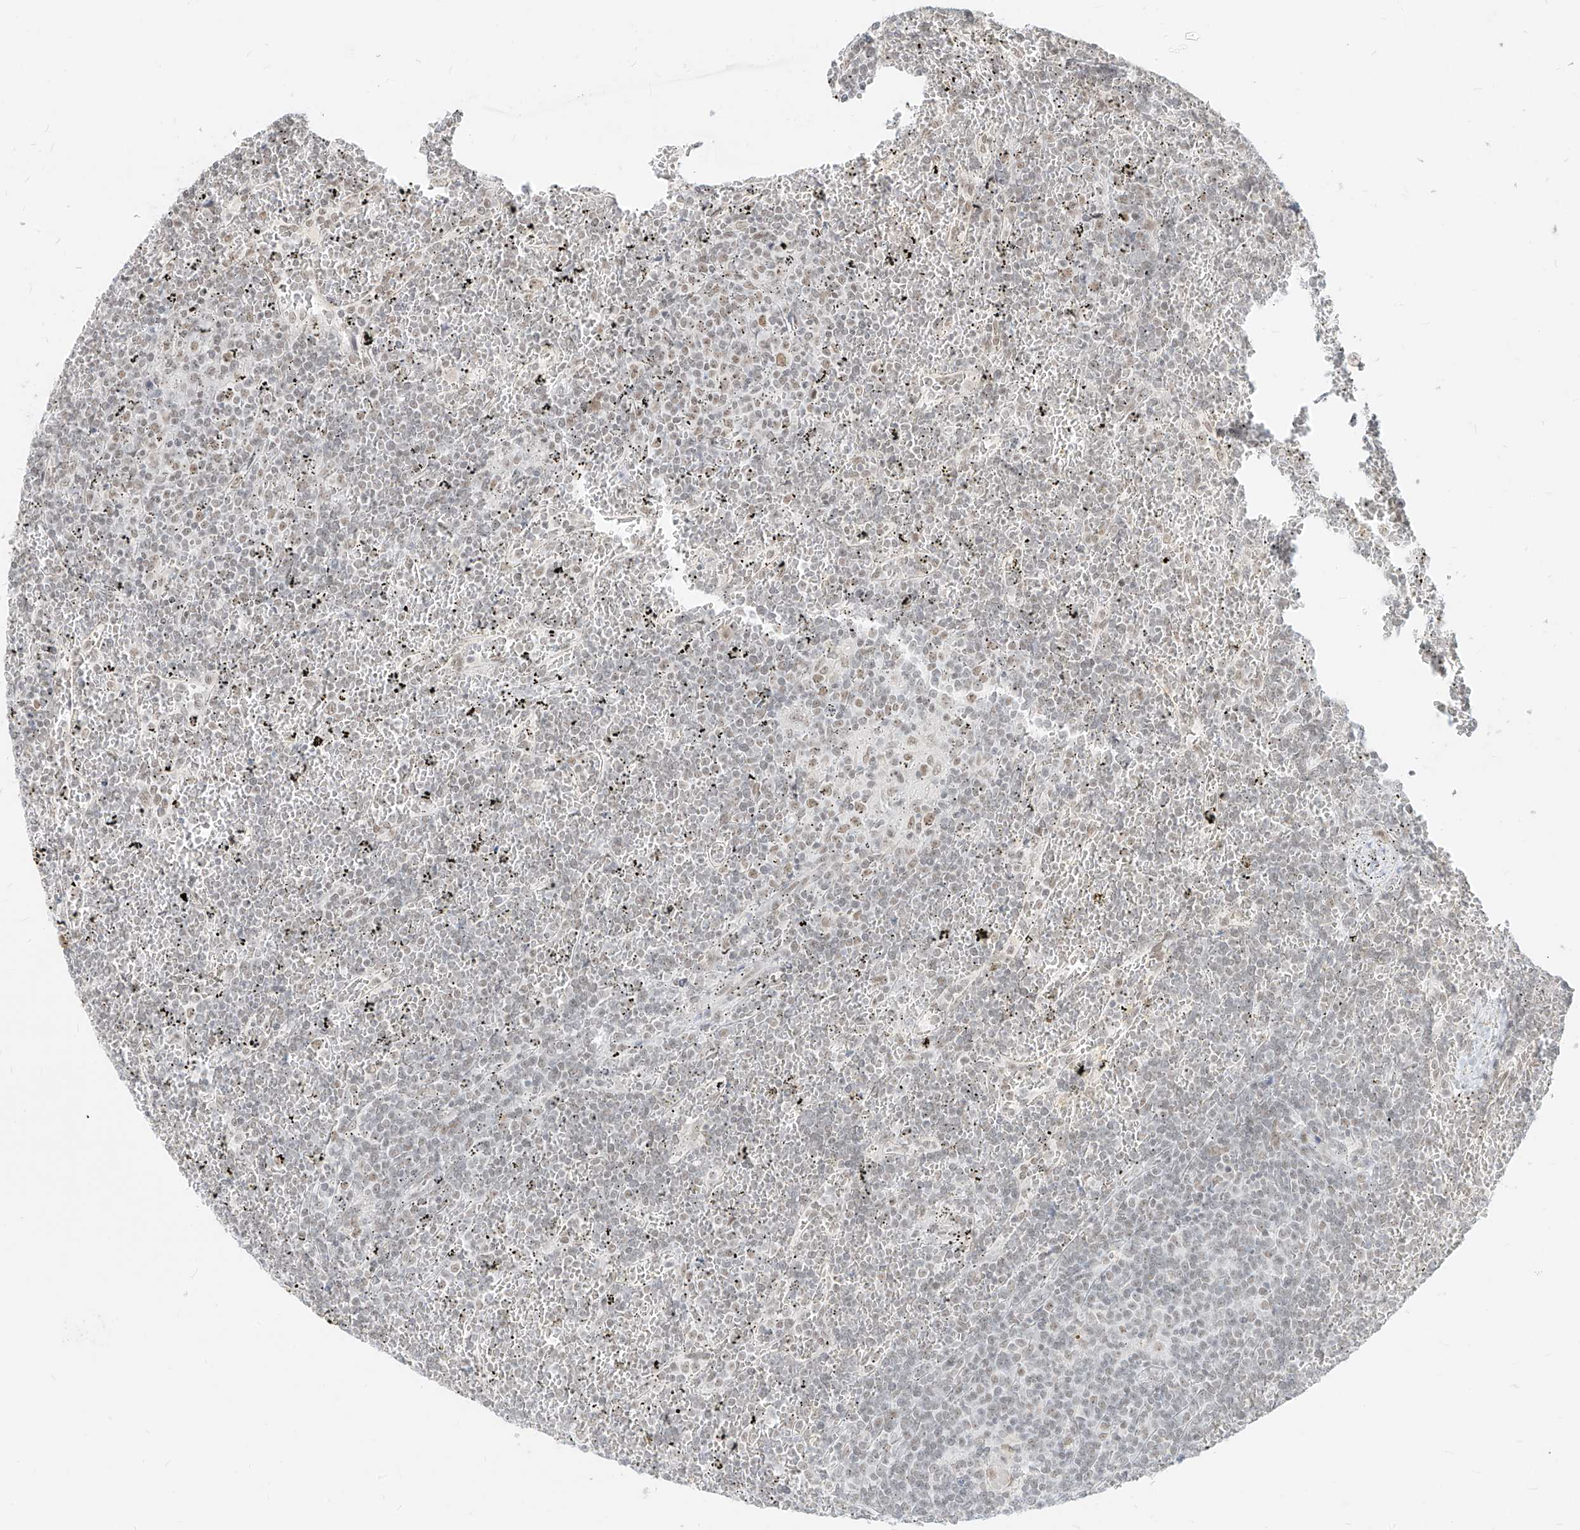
{"staining": {"intensity": "weak", "quantity": "<25%", "location": "nuclear"}, "tissue": "lymphoma", "cell_type": "Tumor cells", "image_type": "cancer", "snomed": [{"axis": "morphology", "description": "Malignant lymphoma, non-Hodgkin's type, Low grade"}, {"axis": "topography", "description": "Spleen"}], "caption": "This is an IHC histopathology image of low-grade malignant lymphoma, non-Hodgkin's type. There is no positivity in tumor cells.", "gene": "SUPT5H", "patient": {"sex": "female", "age": 19}}